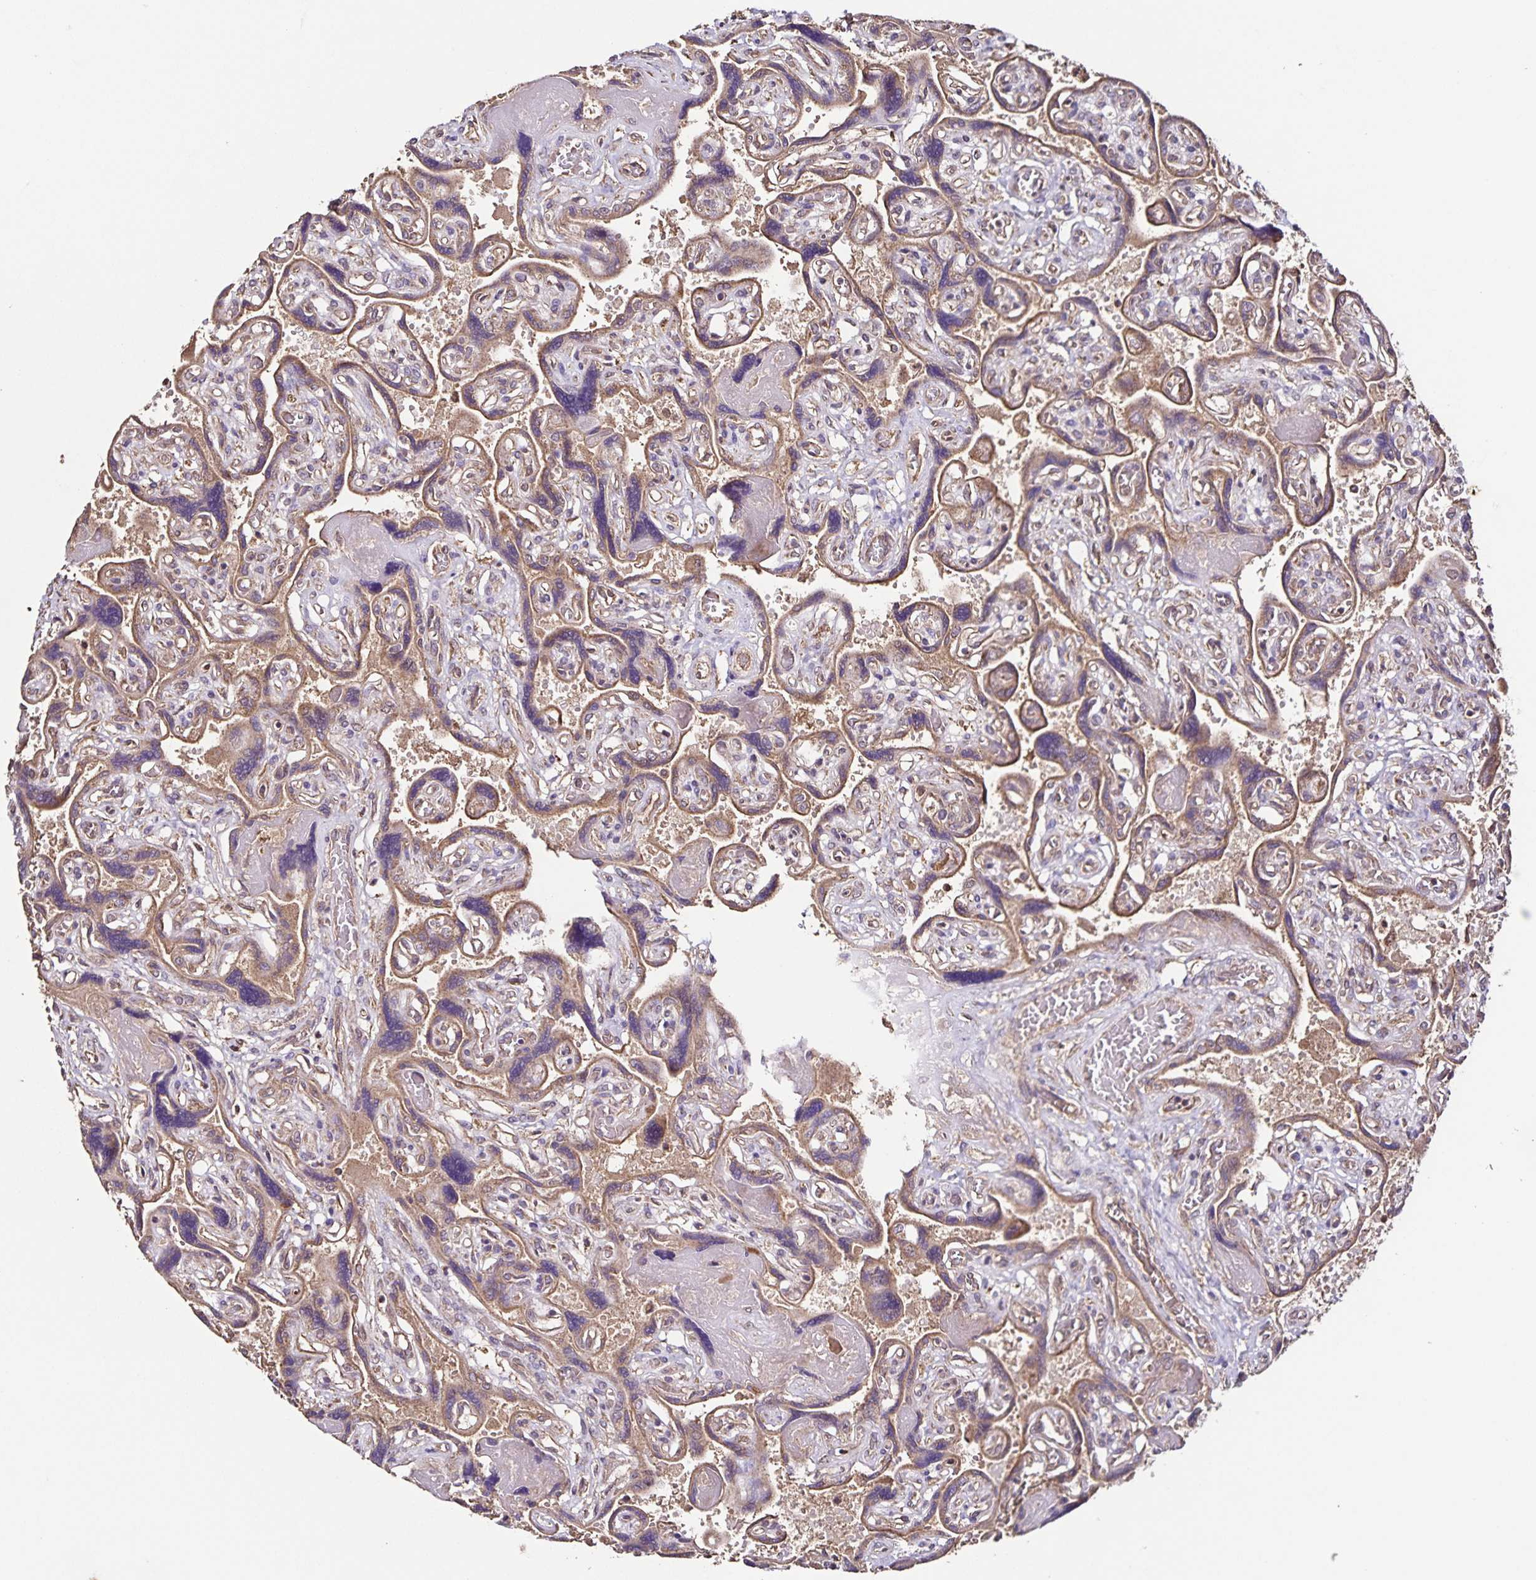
{"staining": {"intensity": "moderate", "quantity": ">75%", "location": "cytoplasmic/membranous"}, "tissue": "placenta", "cell_type": "Decidual cells", "image_type": "normal", "snomed": [{"axis": "morphology", "description": "Normal tissue, NOS"}, {"axis": "topography", "description": "Placenta"}], "caption": "Placenta was stained to show a protein in brown. There is medium levels of moderate cytoplasmic/membranous expression in about >75% of decidual cells.", "gene": "MAN1A1", "patient": {"sex": "female", "age": 32}}